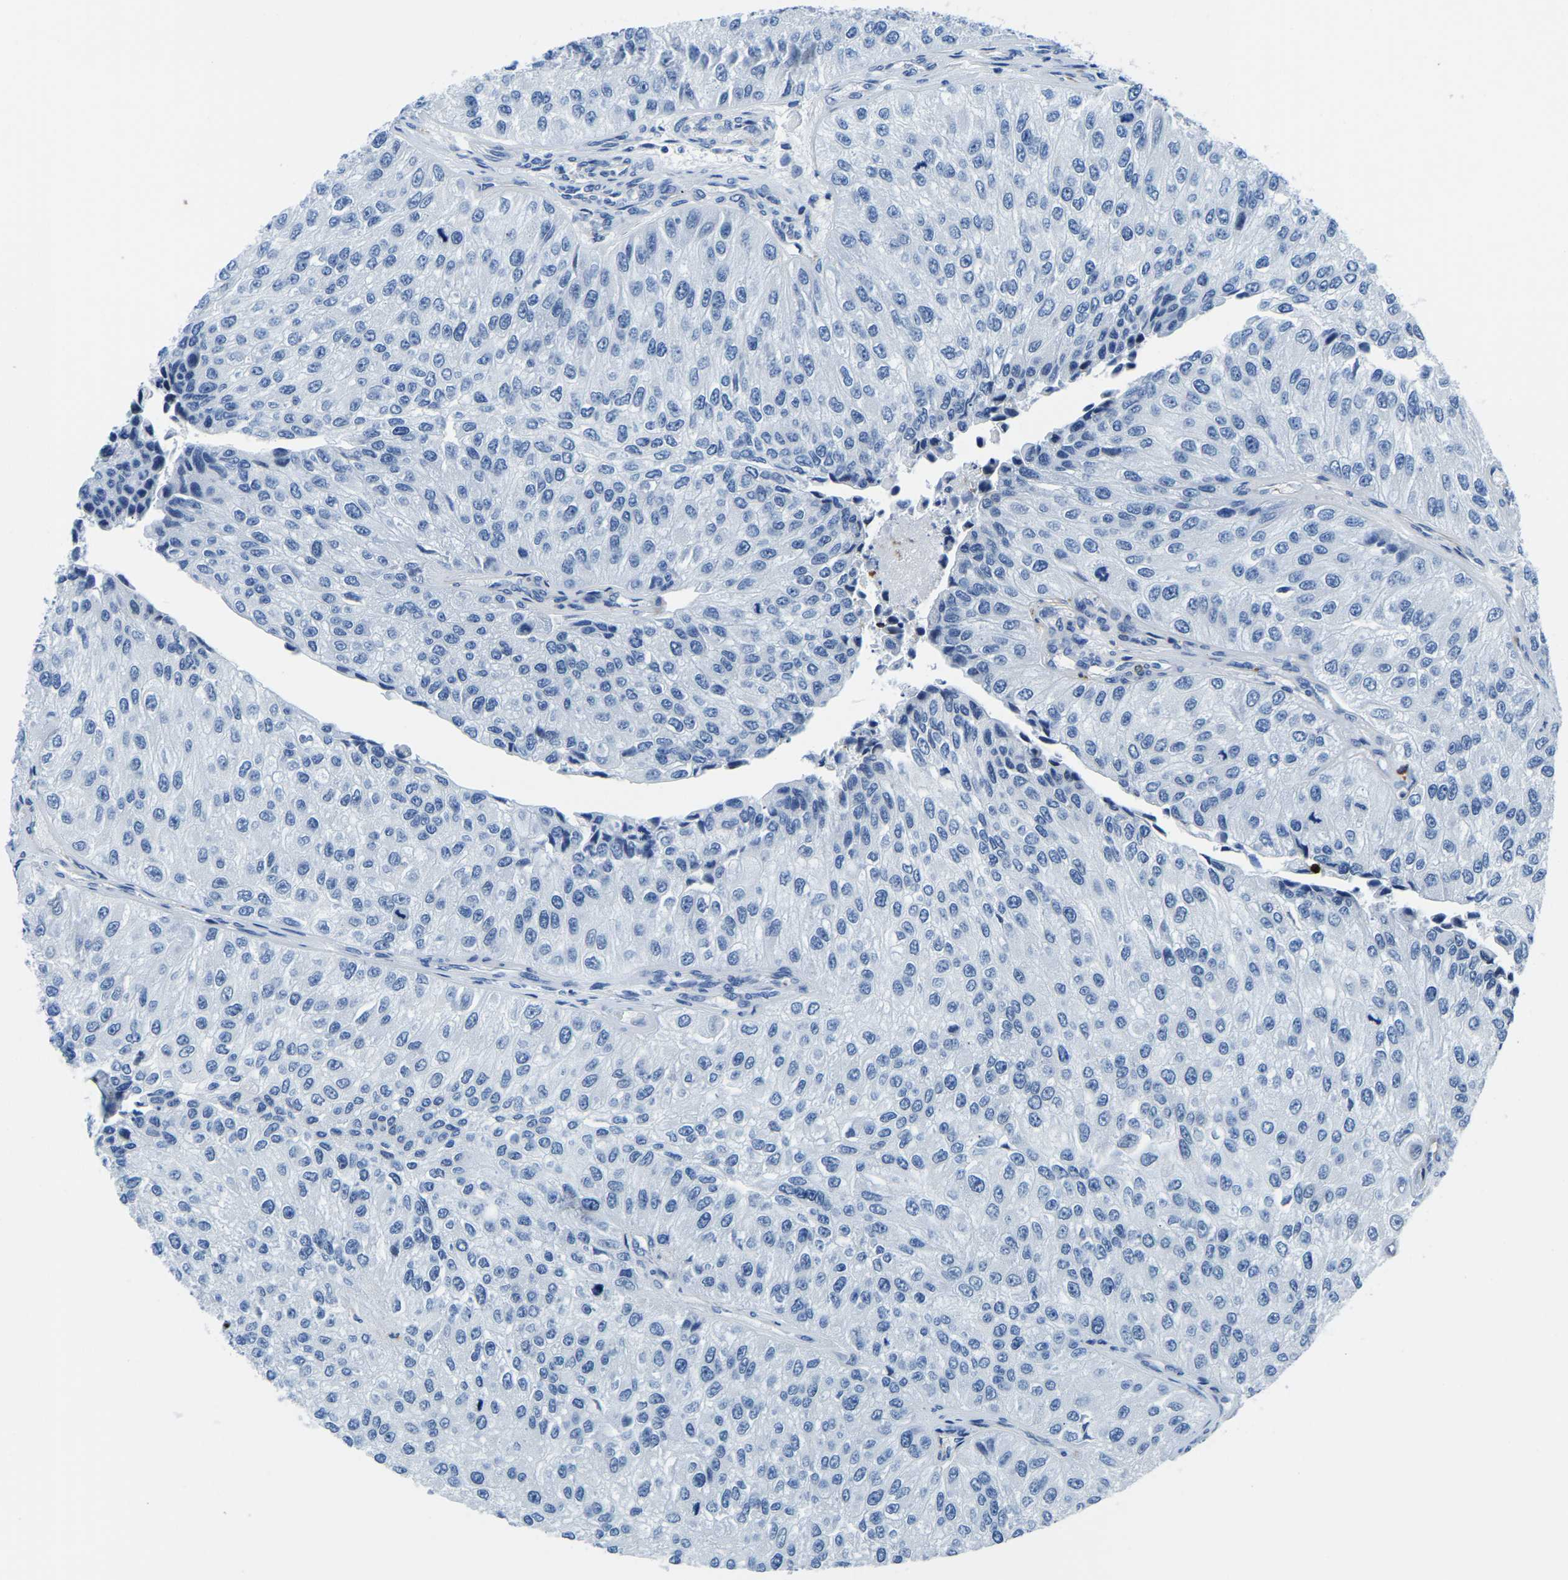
{"staining": {"intensity": "negative", "quantity": "none", "location": "none"}, "tissue": "urothelial cancer", "cell_type": "Tumor cells", "image_type": "cancer", "snomed": [{"axis": "morphology", "description": "Urothelial carcinoma, High grade"}, {"axis": "topography", "description": "Kidney"}, {"axis": "topography", "description": "Urinary bladder"}], "caption": "The photomicrograph displays no staining of tumor cells in urothelial cancer.", "gene": "MS4A3", "patient": {"sex": "male", "age": 77}}